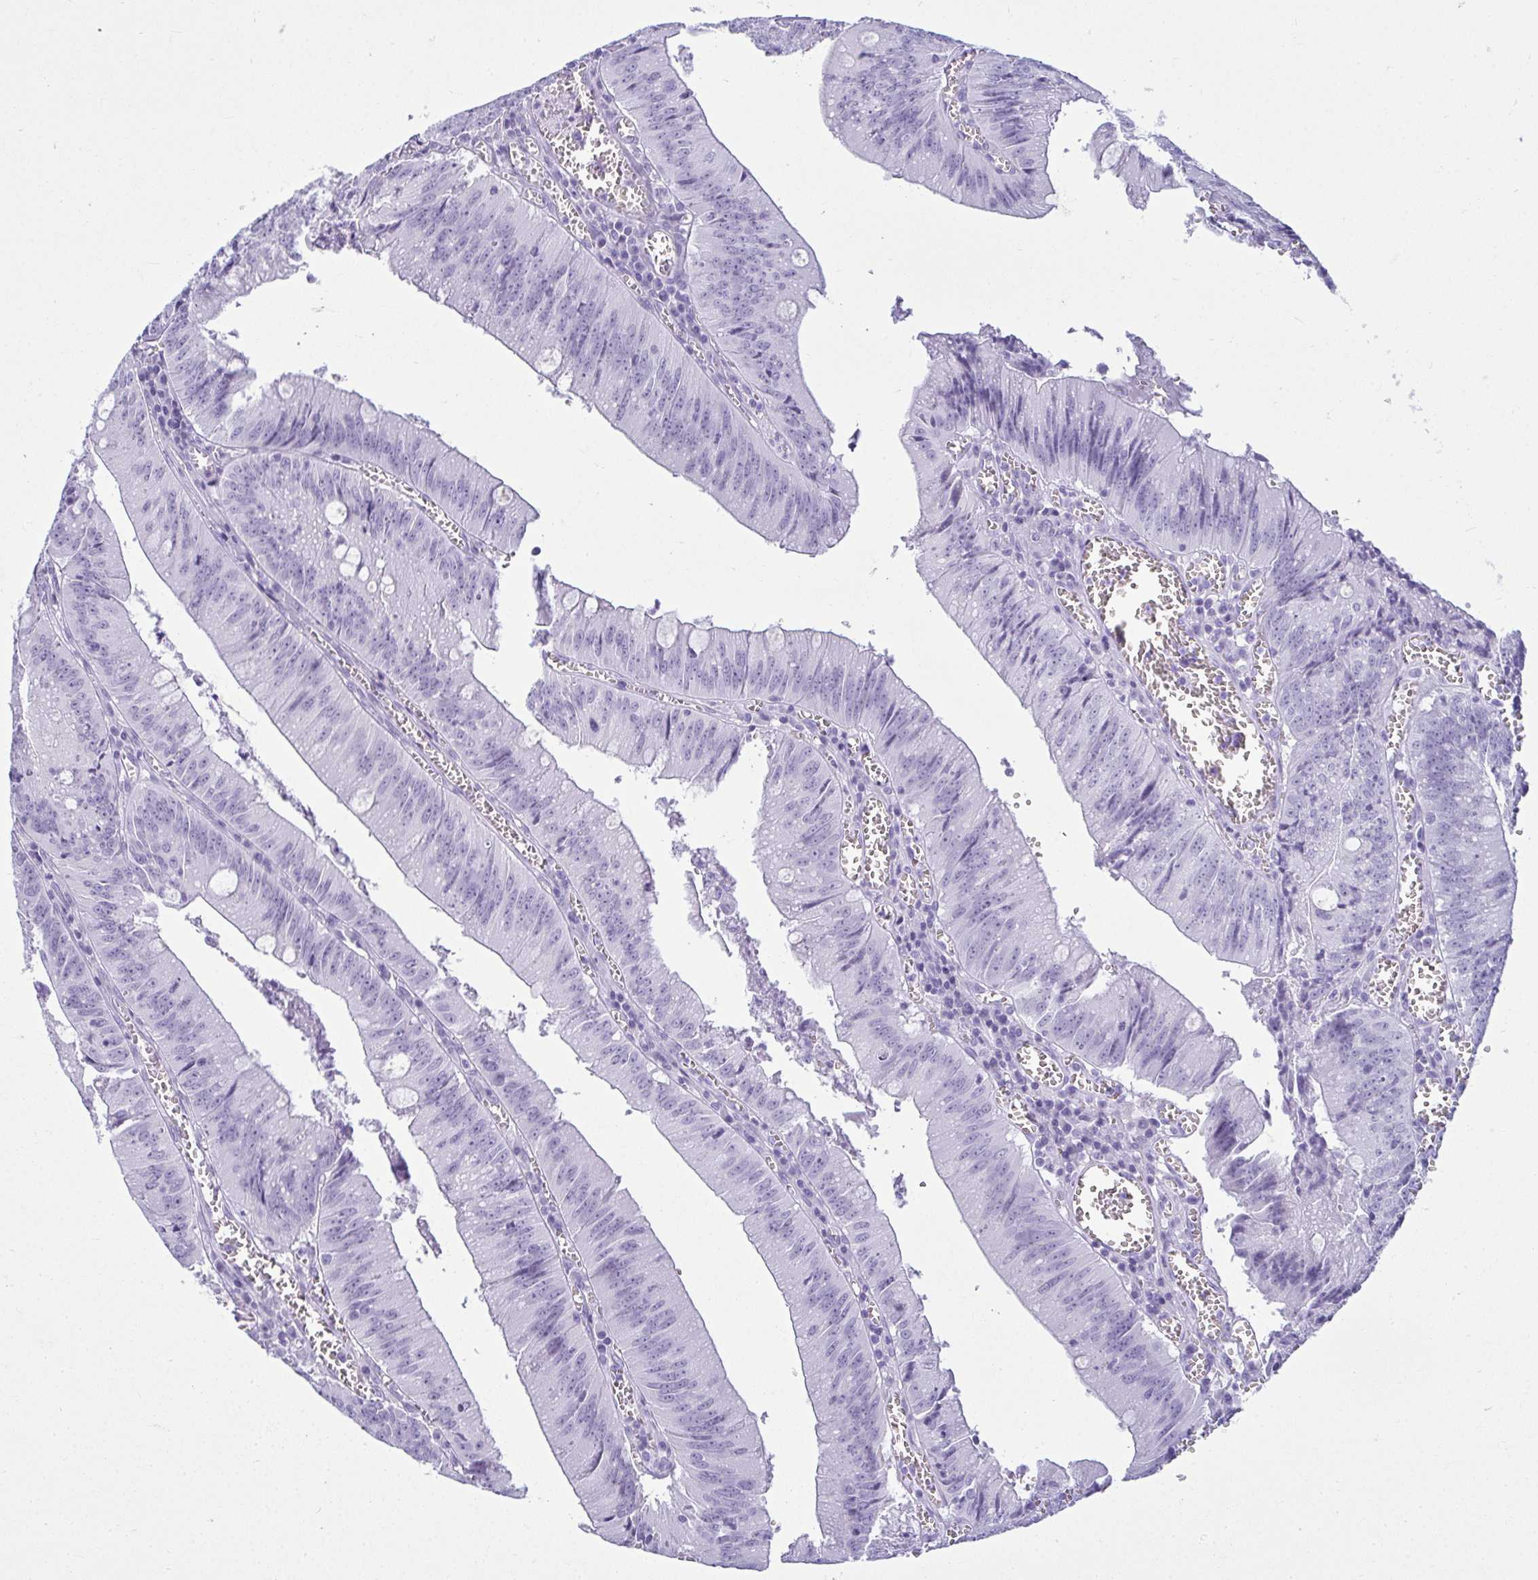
{"staining": {"intensity": "negative", "quantity": "none", "location": "none"}, "tissue": "colorectal cancer", "cell_type": "Tumor cells", "image_type": "cancer", "snomed": [{"axis": "morphology", "description": "Adenocarcinoma, NOS"}, {"axis": "topography", "description": "Rectum"}], "caption": "Image shows no protein staining in tumor cells of adenocarcinoma (colorectal) tissue.", "gene": "CLGN", "patient": {"sex": "female", "age": 81}}